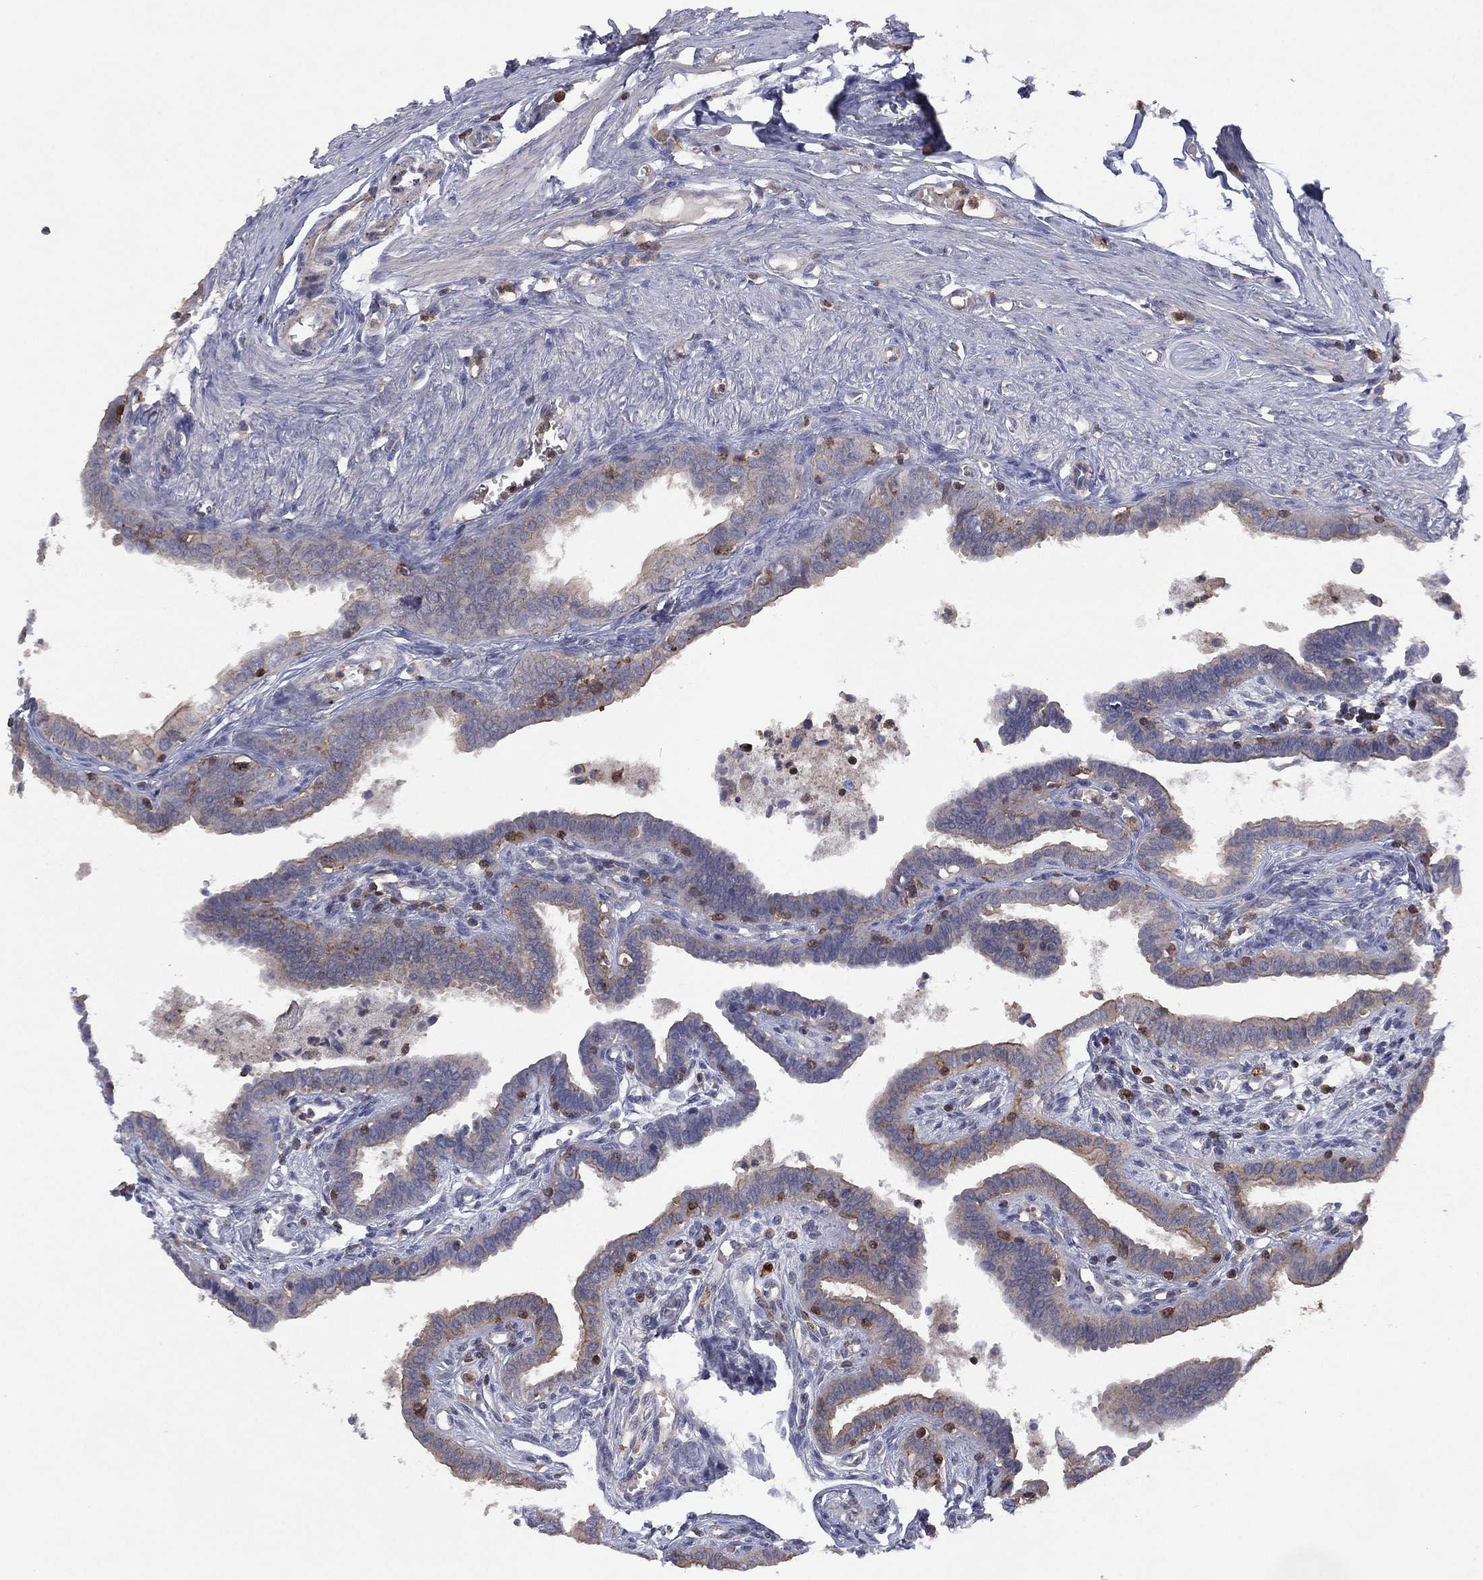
{"staining": {"intensity": "moderate", "quantity": "<25%", "location": "cytoplasmic/membranous"}, "tissue": "fallopian tube", "cell_type": "Glandular cells", "image_type": "normal", "snomed": [{"axis": "morphology", "description": "Normal tissue, NOS"}, {"axis": "morphology", "description": "Carcinoma, endometroid"}, {"axis": "topography", "description": "Fallopian tube"}, {"axis": "topography", "description": "Ovary"}], "caption": "Moderate cytoplasmic/membranous expression is appreciated in approximately <25% of glandular cells in unremarkable fallopian tube.", "gene": "DOCK8", "patient": {"sex": "female", "age": 42}}